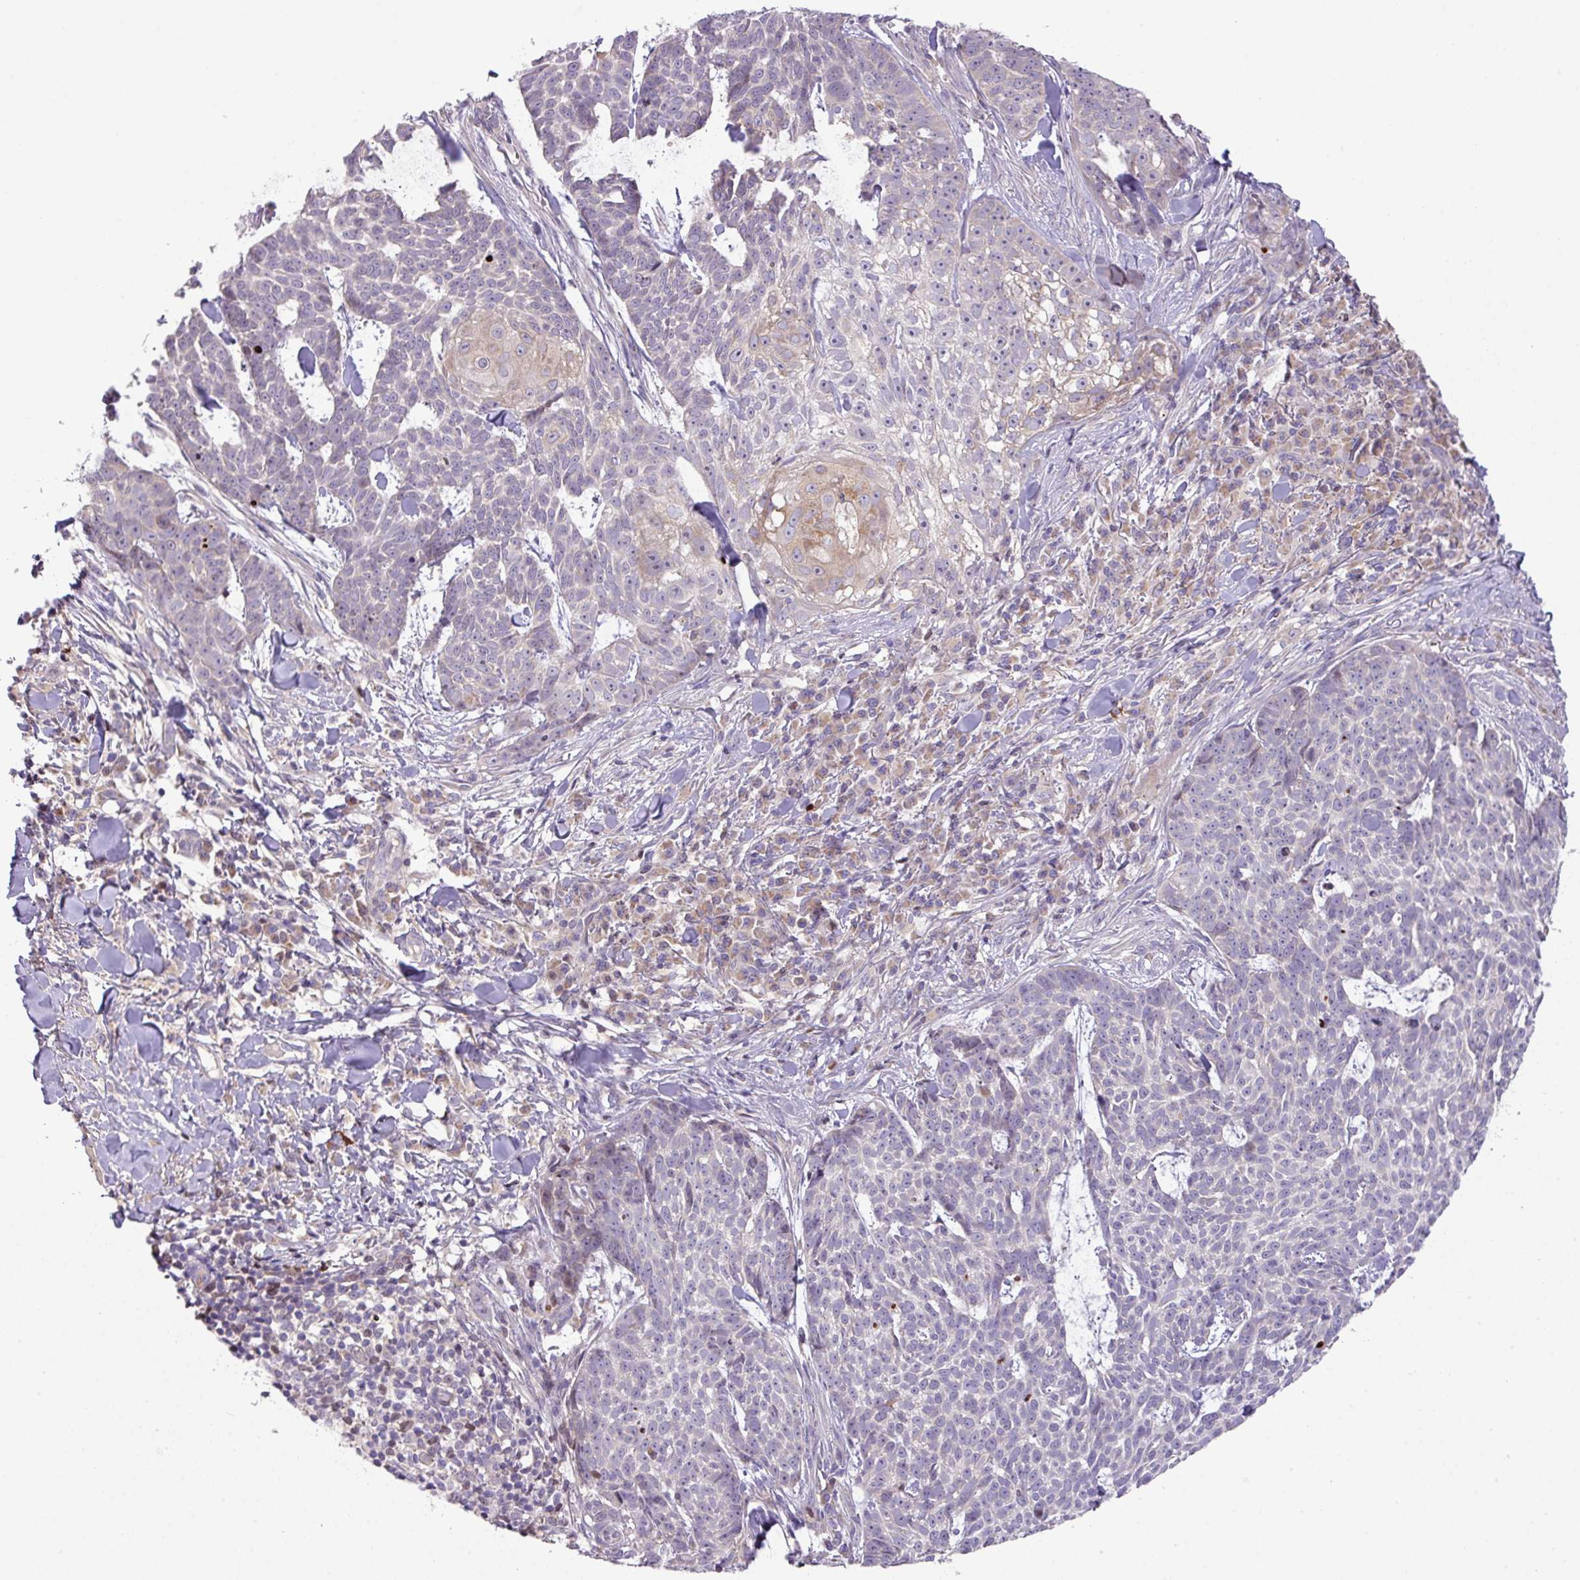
{"staining": {"intensity": "negative", "quantity": "none", "location": "none"}, "tissue": "skin cancer", "cell_type": "Tumor cells", "image_type": "cancer", "snomed": [{"axis": "morphology", "description": "Basal cell carcinoma"}, {"axis": "topography", "description": "Skin"}], "caption": "Skin cancer stained for a protein using immunohistochemistry demonstrates no staining tumor cells.", "gene": "ZNF394", "patient": {"sex": "female", "age": 93}}